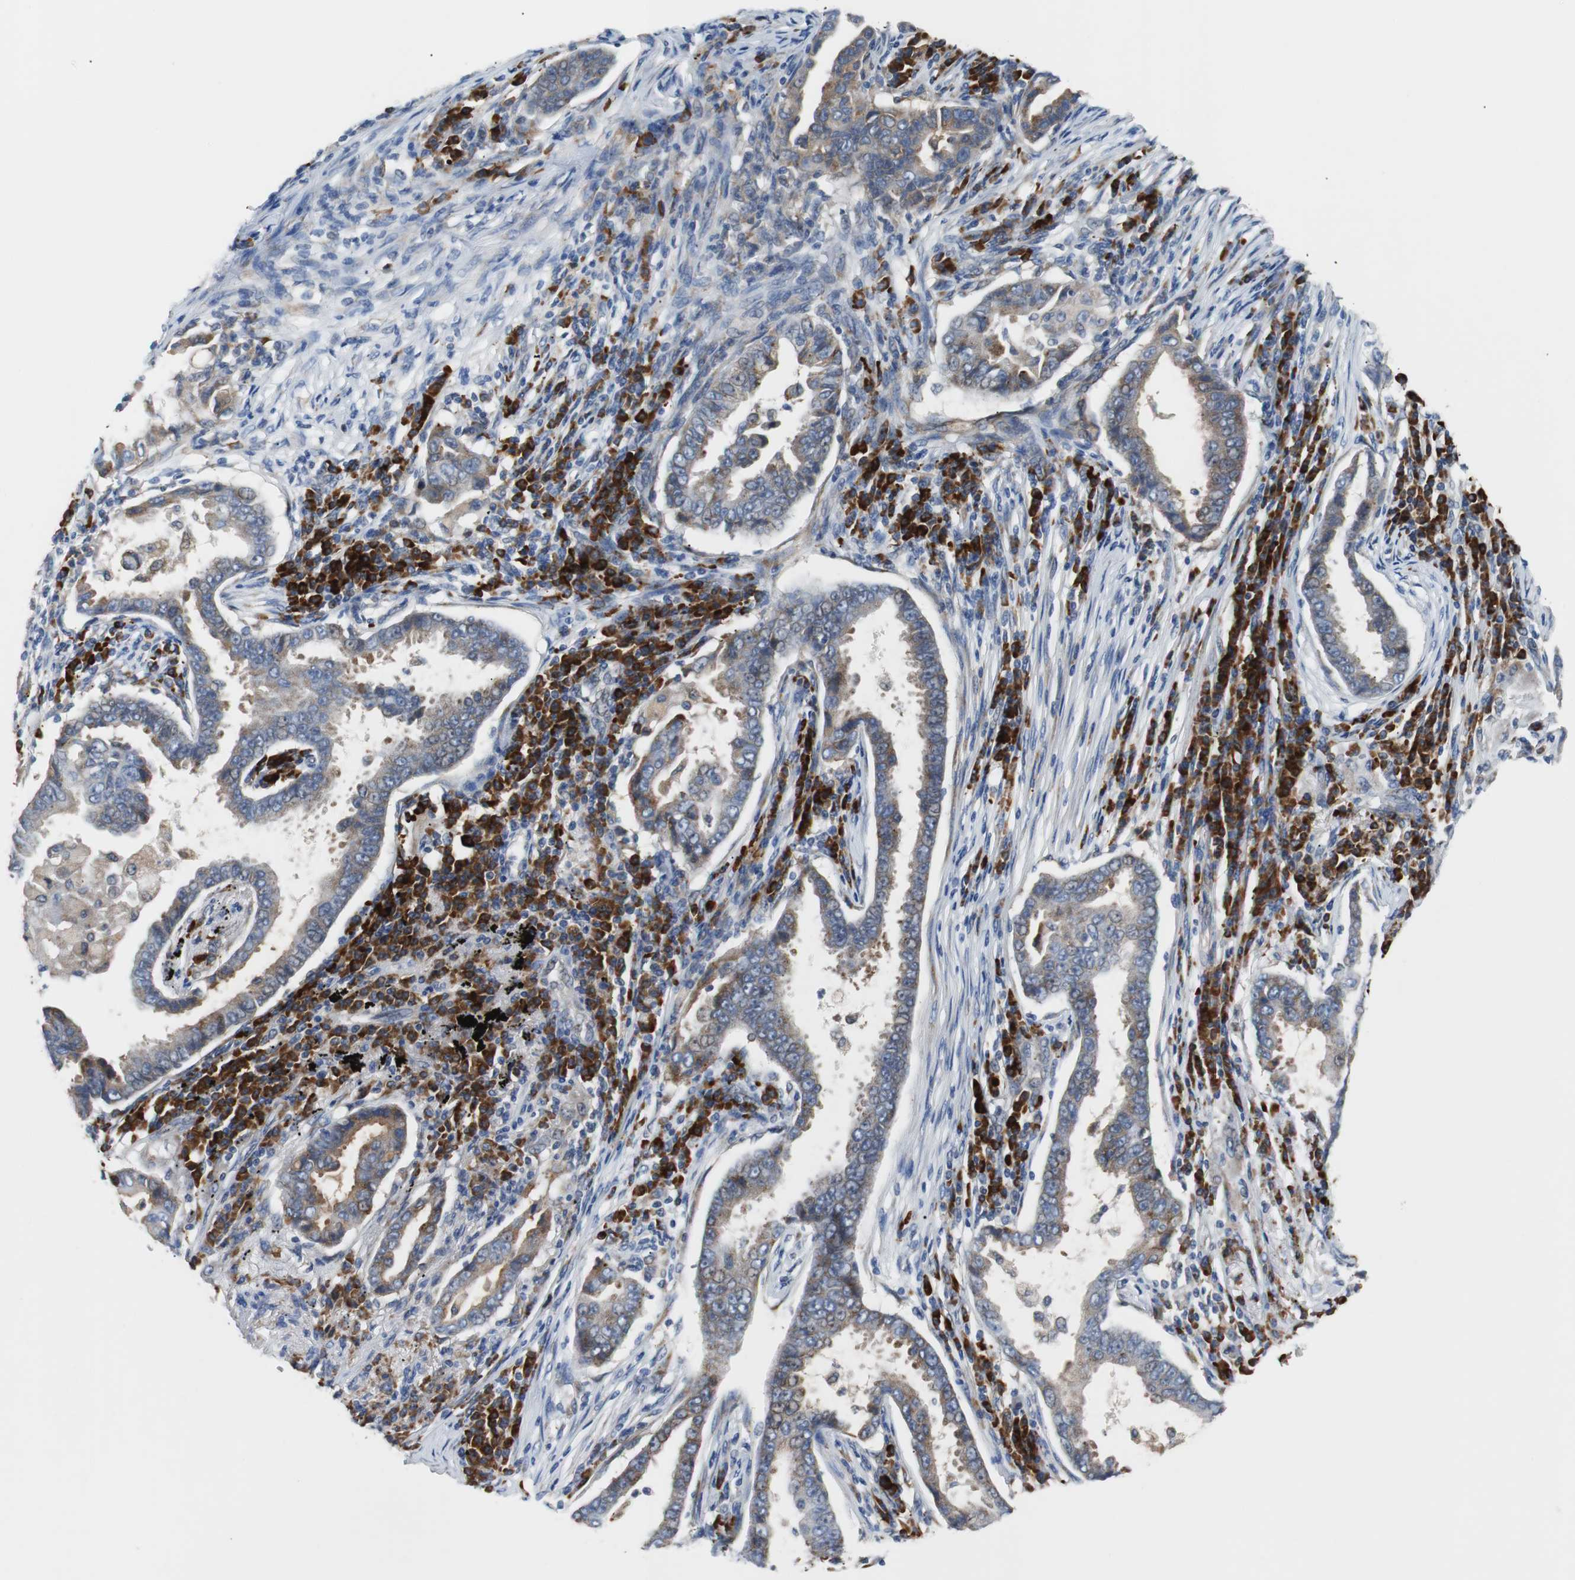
{"staining": {"intensity": "weak", "quantity": ">75%", "location": "cytoplasmic/membranous"}, "tissue": "lung cancer", "cell_type": "Tumor cells", "image_type": "cancer", "snomed": [{"axis": "morphology", "description": "Normal tissue, NOS"}, {"axis": "morphology", "description": "Inflammation, NOS"}, {"axis": "morphology", "description": "Adenocarcinoma, NOS"}, {"axis": "topography", "description": "Lung"}], "caption": "High-power microscopy captured an immunohistochemistry (IHC) micrograph of adenocarcinoma (lung), revealing weak cytoplasmic/membranous staining in approximately >75% of tumor cells.", "gene": "PDIA4", "patient": {"sex": "female", "age": 64}}